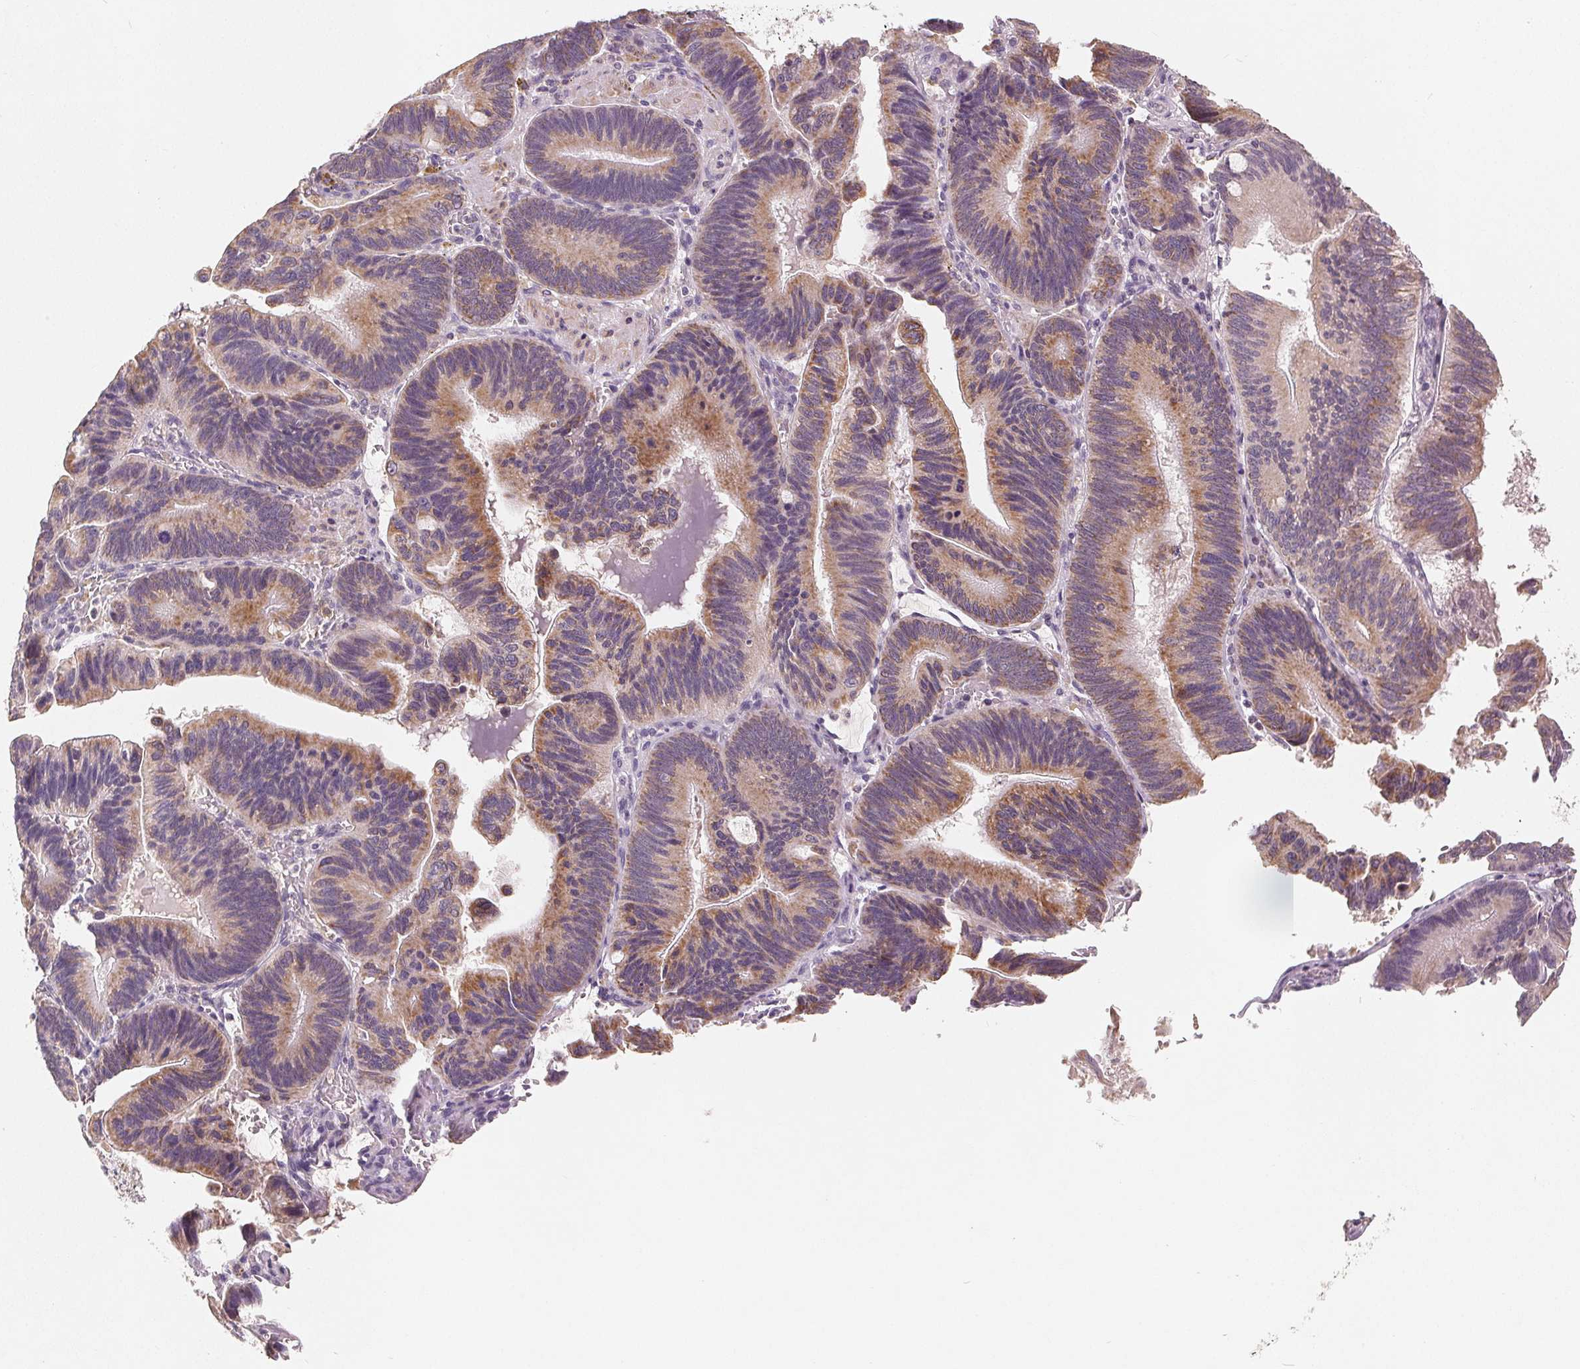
{"staining": {"intensity": "moderate", "quantity": "25%-75%", "location": "cytoplasmic/membranous"}, "tissue": "pancreatic cancer", "cell_type": "Tumor cells", "image_type": "cancer", "snomed": [{"axis": "morphology", "description": "Adenocarcinoma, NOS"}, {"axis": "topography", "description": "Pancreas"}], "caption": "Immunohistochemistry (IHC) micrograph of neoplastic tissue: human pancreatic cancer (adenocarcinoma) stained using IHC demonstrates medium levels of moderate protein expression localized specifically in the cytoplasmic/membranous of tumor cells, appearing as a cytoplasmic/membranous brown color.", "gene": "GHITM", "patient": {"sex": "male", "age": 82}}